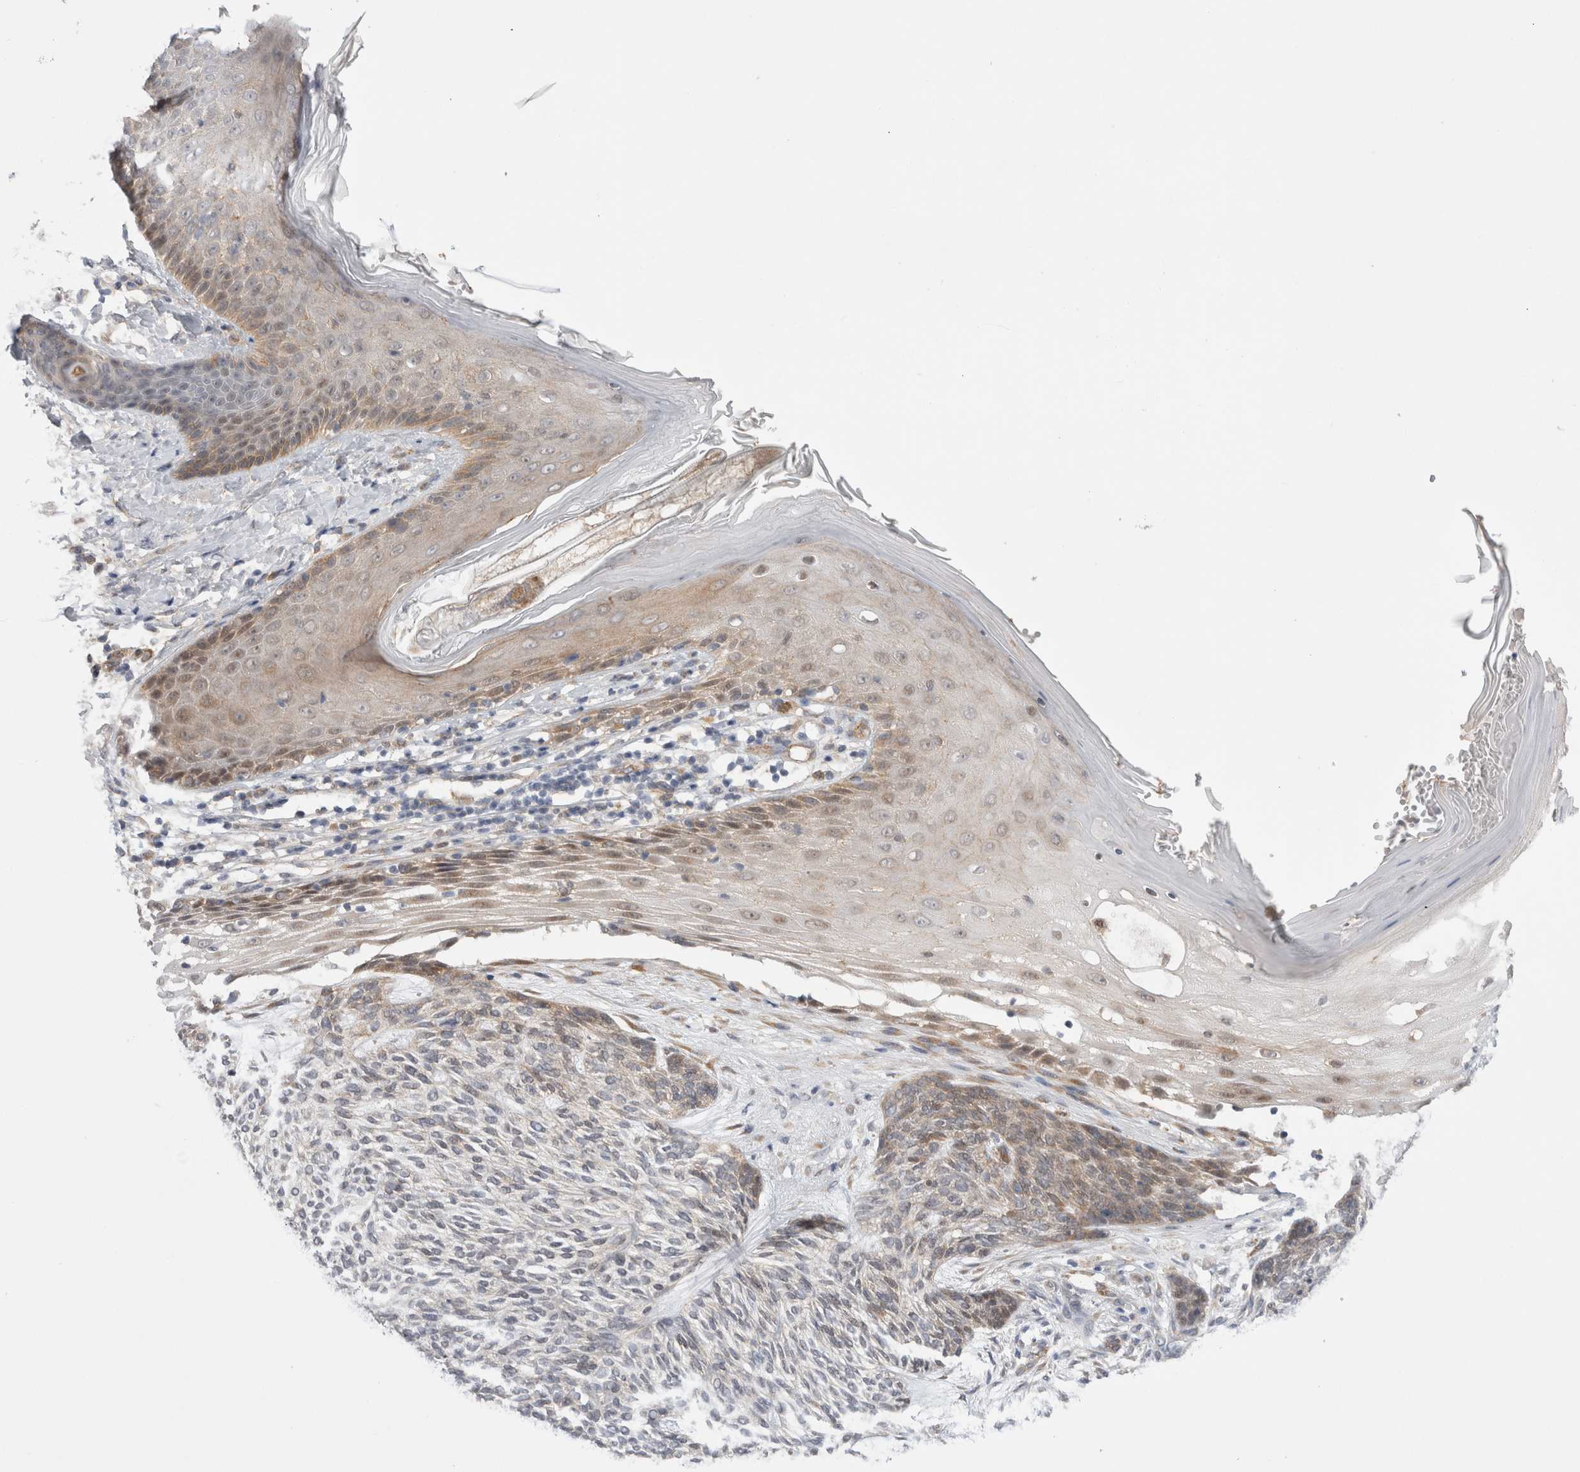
{"staining": {"intensity": "weak", "quantity": "<25%", "location": "cytoplasmic/membranous,nuclear"}, "tissue": "skin cancer", "cell_type": "Tumor cells", "image_type": "cancer", "snomed": [{"axis": "morphology", "description": "Basal cell carcinoma"}, {"axis": "topography", "description": "Skin"}], "caption": "An image of human skin basal cell carcinoma is negative for staining in tumor cells.", "gene": "TAFA5", "patient": {"sex": "male", "age": 55}}